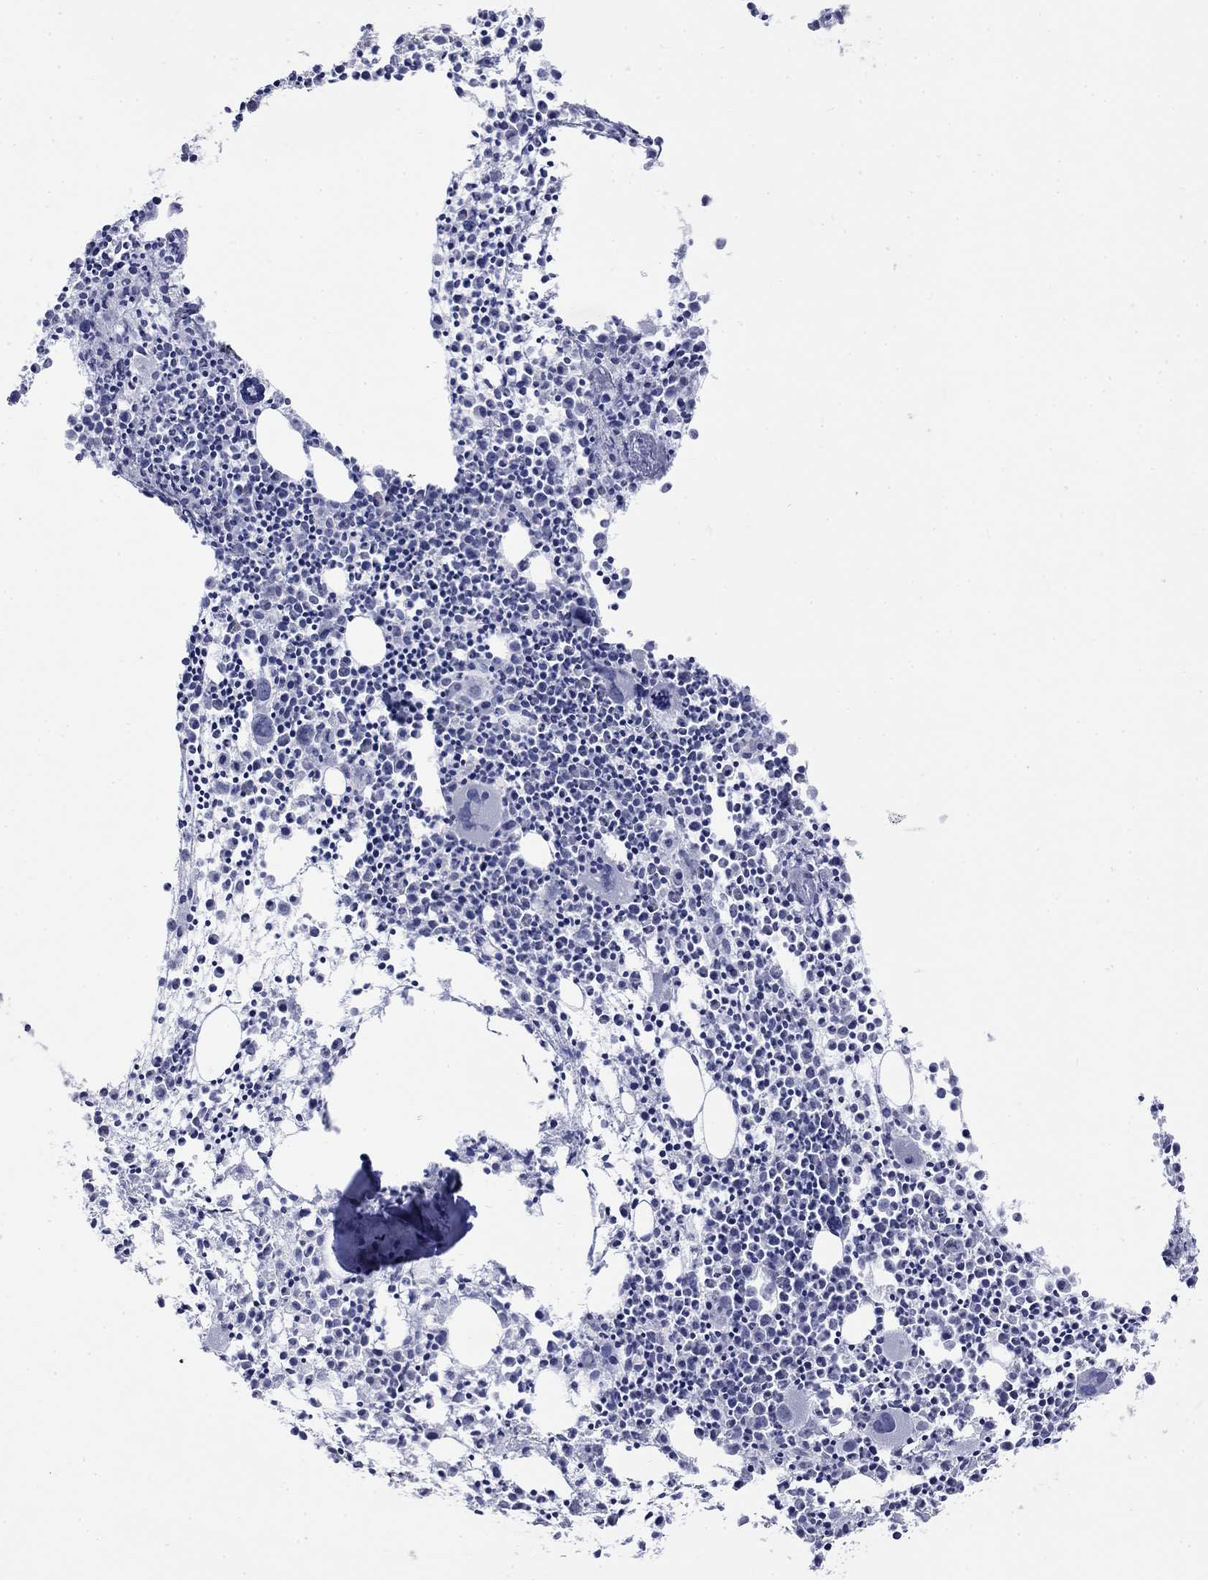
{"staining": {"intensity": "negative", "quantity": "none", "location": "none"}, "tissue": "bone marrow", "cell_type": "Hematopoietic cells", "image_type": "normal", "snomed": [{"axis": "morphology", "description": "Normal tissue, NOS"}, {"axis": "morphology", "description": "Inflammation, NOS"}, {"axis": "topography", "description": "Bone marrow"}], "caption": "The photomicrograph displays no significant expression in hematopoietic cells of bone marrow. The staining is performed using DAB brown chromogen with nuclei counter-stained in using hematoxylin.", "gene": "ECEL1", "patient": {"sex": "male", "age": 3}}